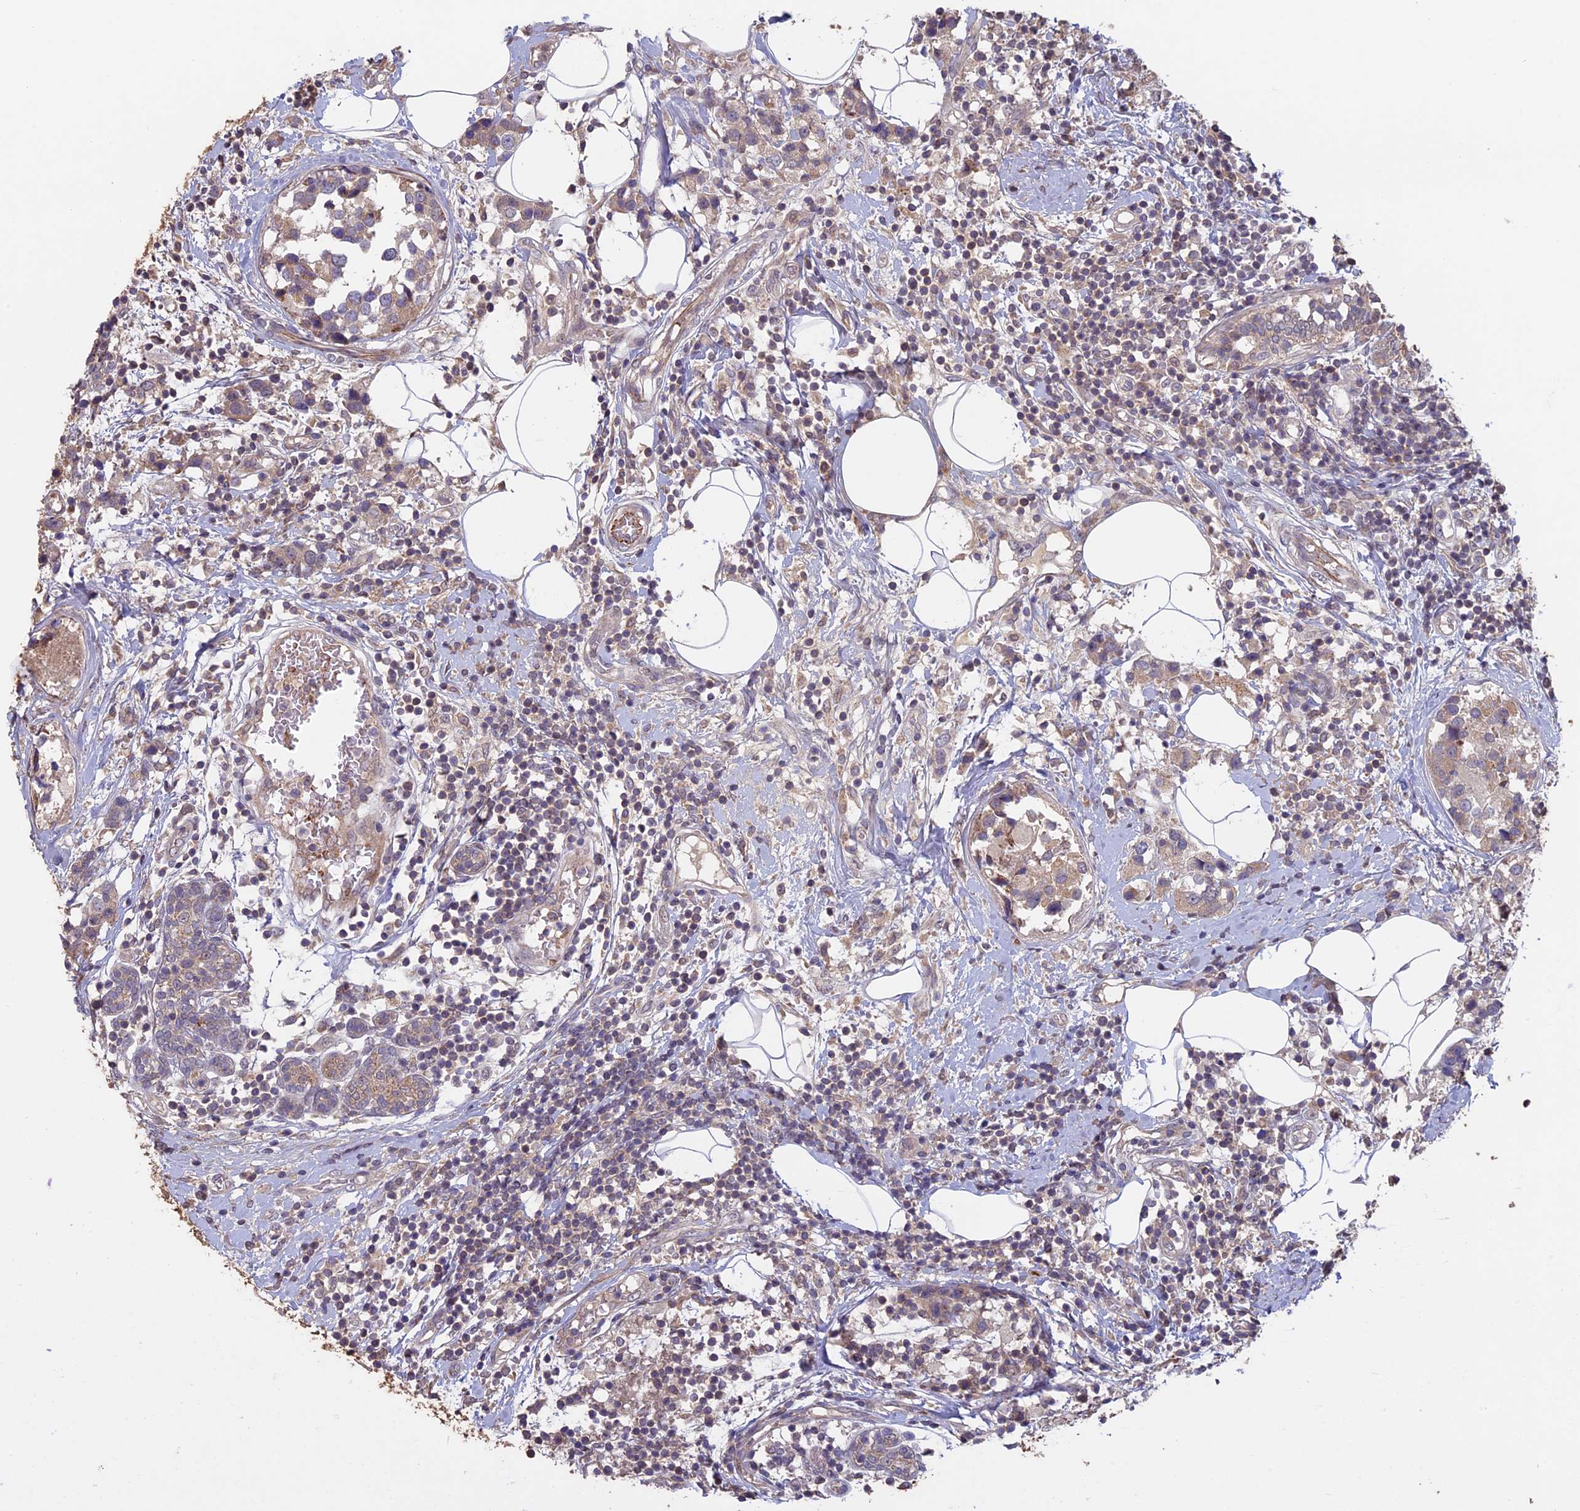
{"staining": {"intensity": "negative", "quantity": "none", "location": "none"}, "tissue": "breast cancer", "cell_type": "Tumor cells", "image_type": "cancer", "snomed": [{"axis": "morphology", "description": "Lobular carcinoma"}, {"axis": "topography", "description": "Breast"}], "caption": "Histopathology image shows no significant protein staining in tumor cells of lobular carcinoma (breast).", "gene": "RCCD1", "patient": {"sex": "female", "age": 59}}